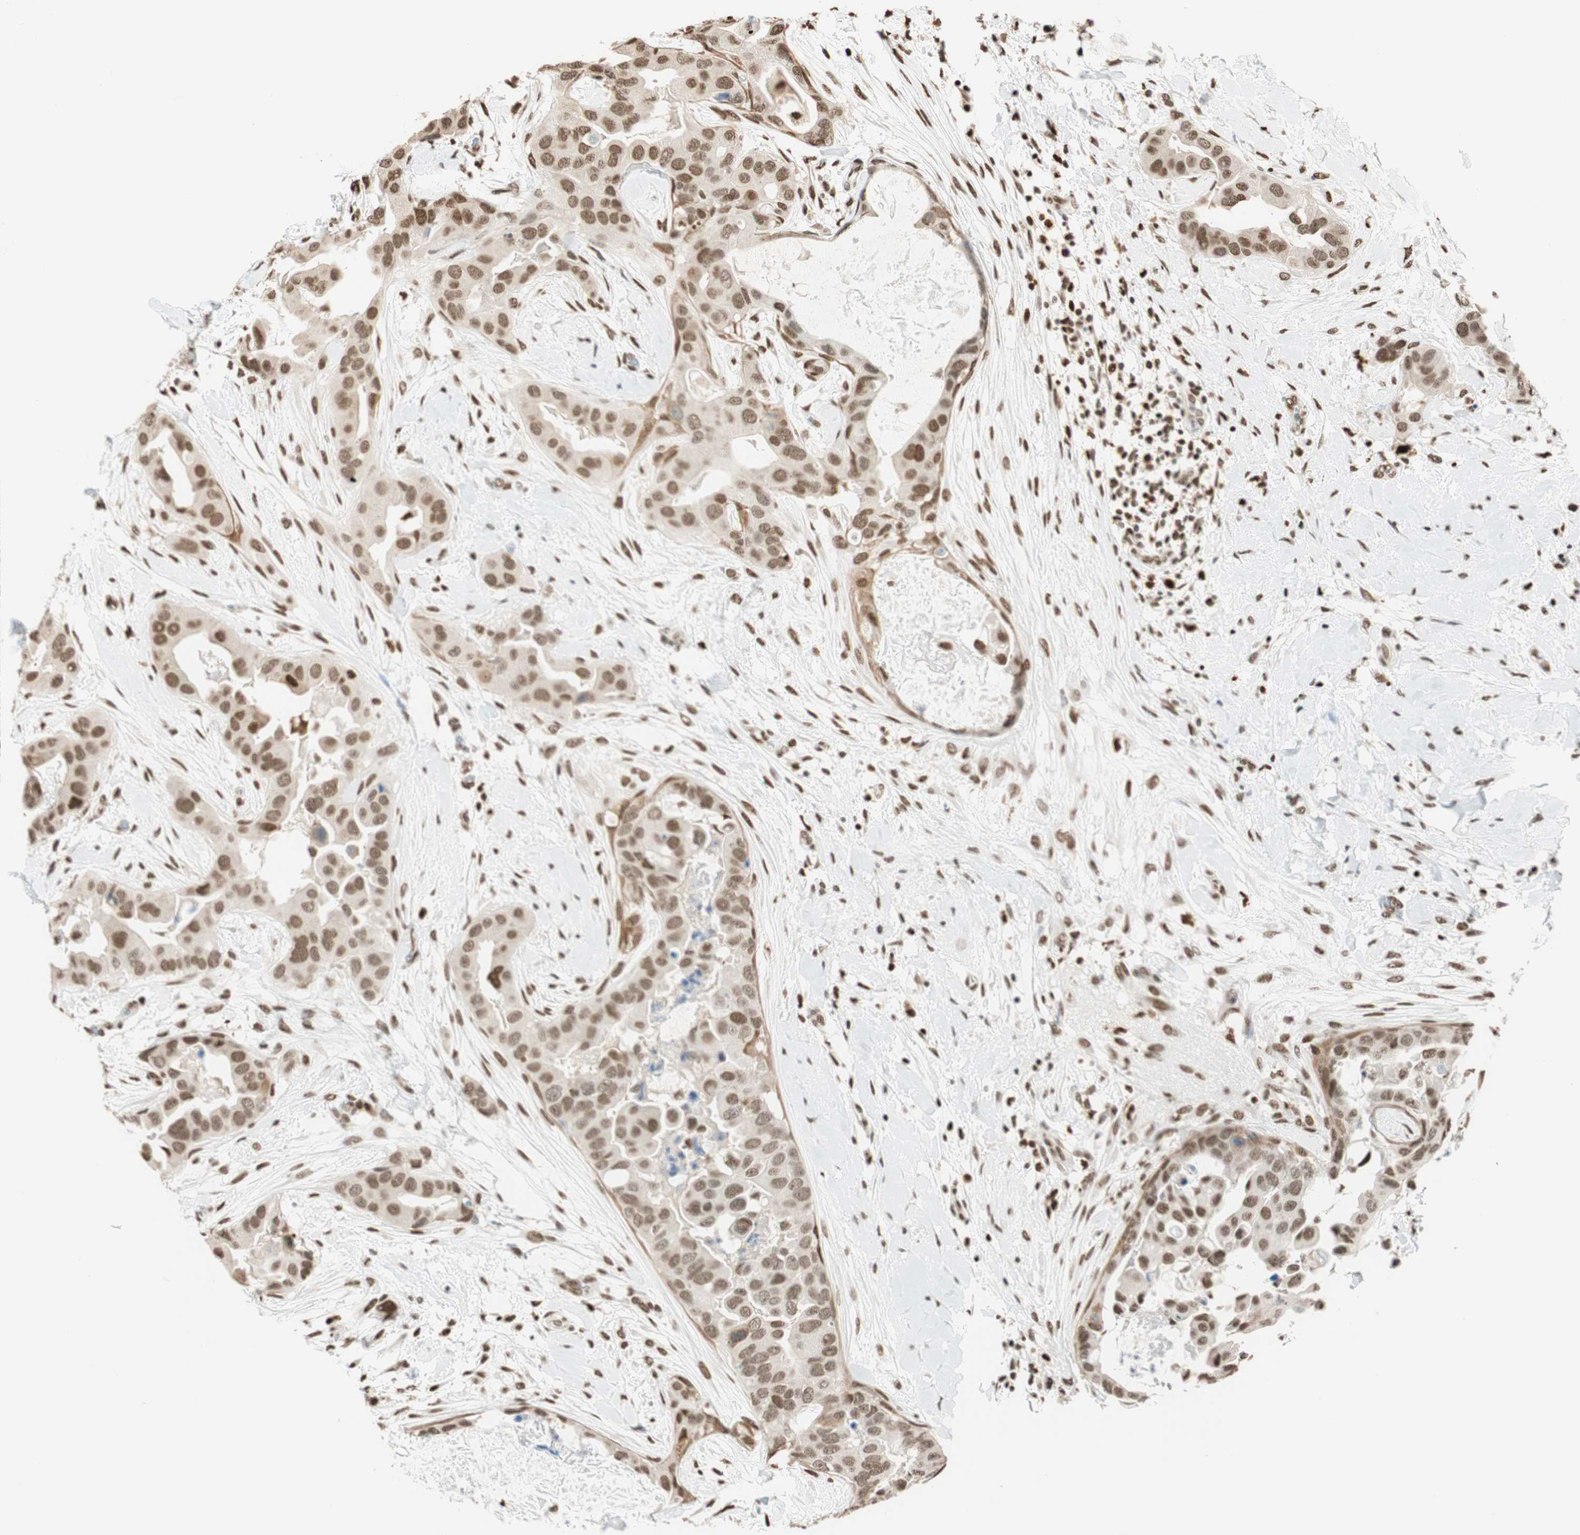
{"staining": {"intensity": "moderate", "quantity": ">75%", "location": "cytoplasmic/membranous,nuclear"}, "tissue": "breast cancer", "cell_type": "Tumor cells", "image_type": "cancer", "snomed": [{"axis": "morphology", "description": "Duct carcinoma"}, {"axis": "topography", "description": "Breast"}], "caption": "Tumor cells exhibit medium levels of moderate cytoplasmic/membranous and nuclear expression in approximately >75% of cells in human intraductal carcinoma (breast).", "gene": "FANCG", "patient": {"sex": "female", "age": 40}}